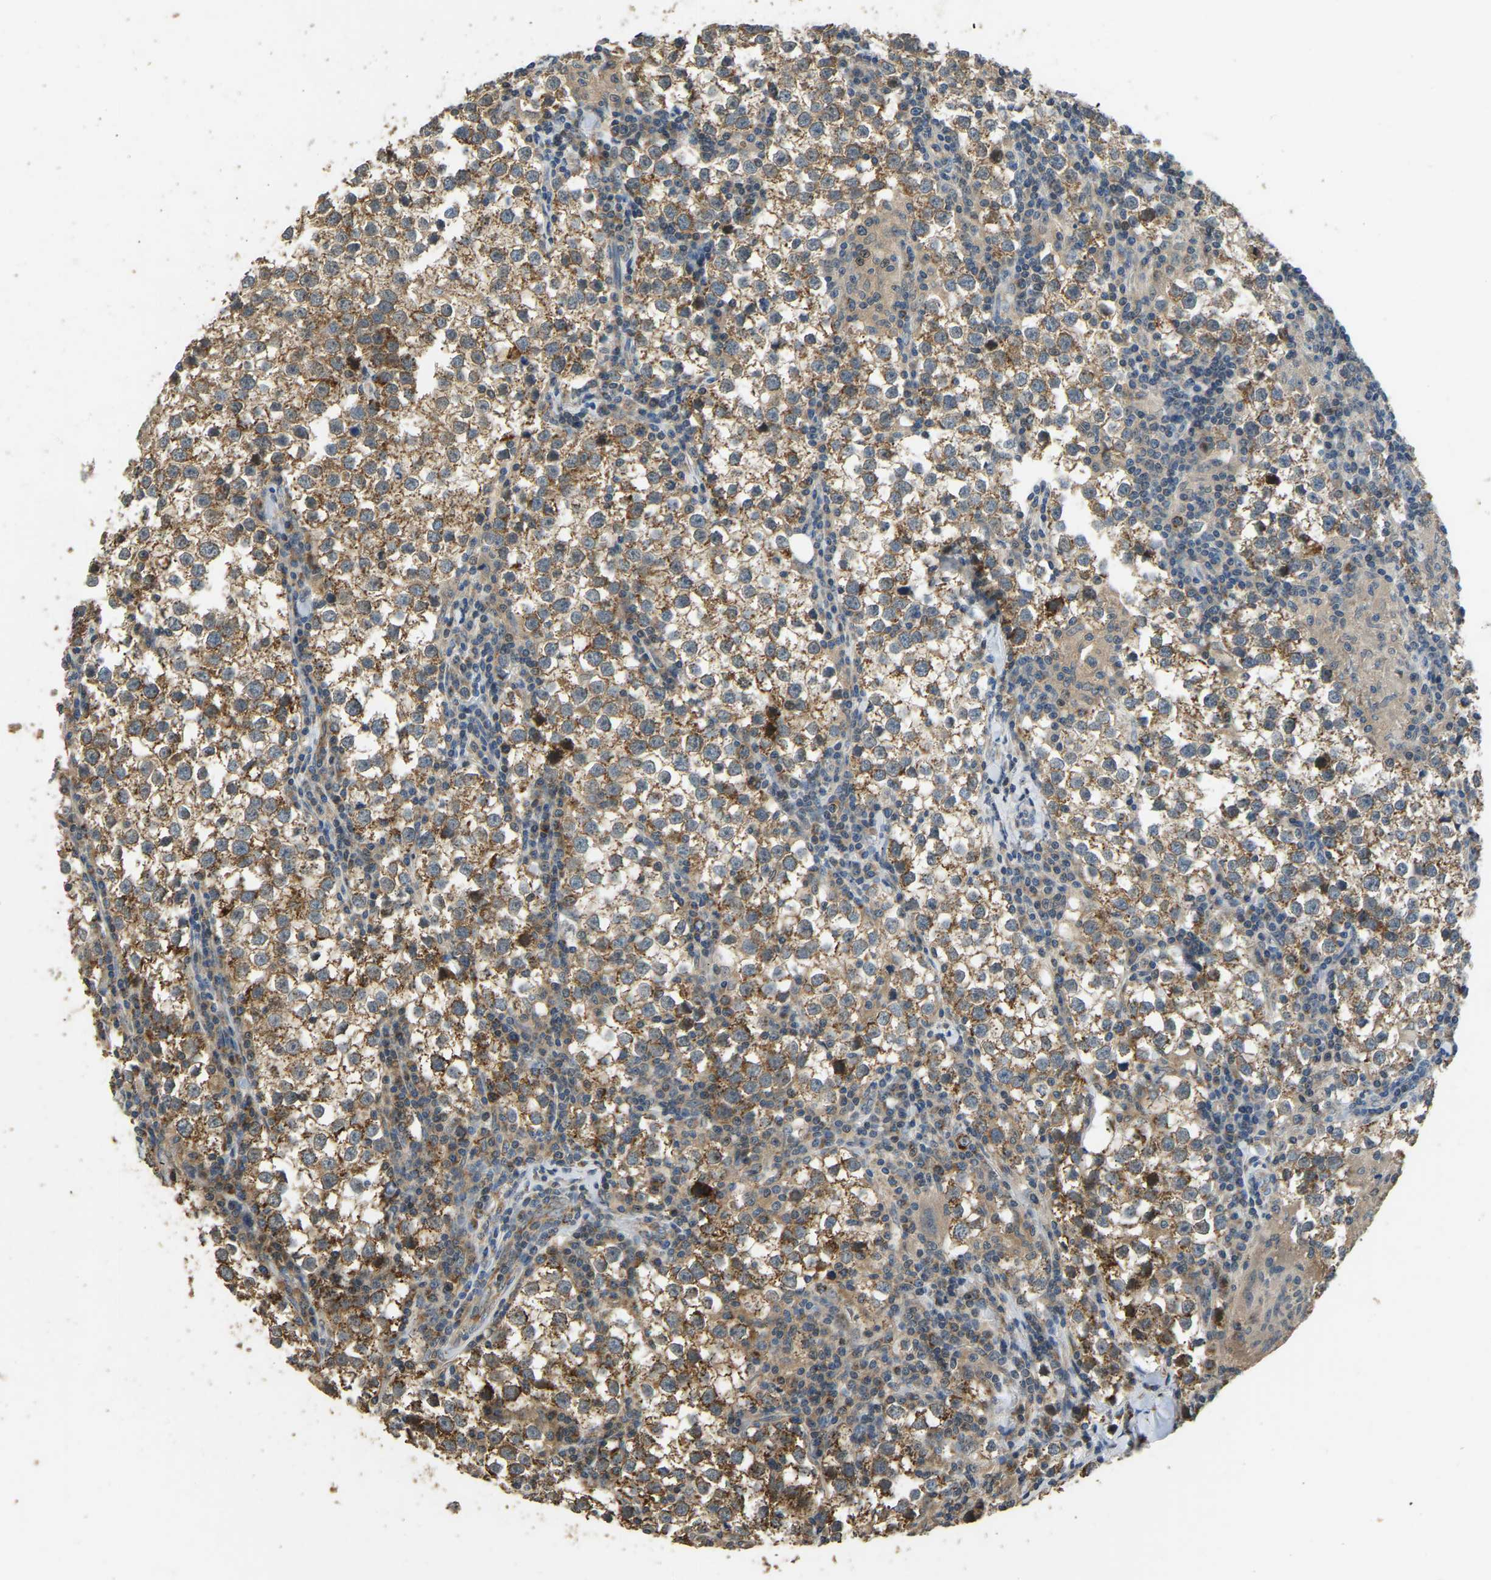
{"staining": {"intensity": "strong", "quantity": ">75%", "location": "cytoplasmic/membranous"}, "tissue": "testis cancer", "cell_type": "Tumor cells", "image_type": "cancer", "snomed": [{"axis": "morphology", "description": "Seminoma, NOS"}, {"axis": "morphology", "description": "Carcinoma, Embryonal, NOS"}, {"axis": "topography", "description": "Testis"}], "caption": "High-magnification brightfield microscopy of embryonal carcinoma (testis) stained with DAB (brown) and counterstained with hematoxylin (blue). tumor cells exhibit strong cytoplasmic/membranous staining is appreciated in approximately>75% of cells.", "gene": "TUFM", "patient": {"sex": "male", "age": 36}}